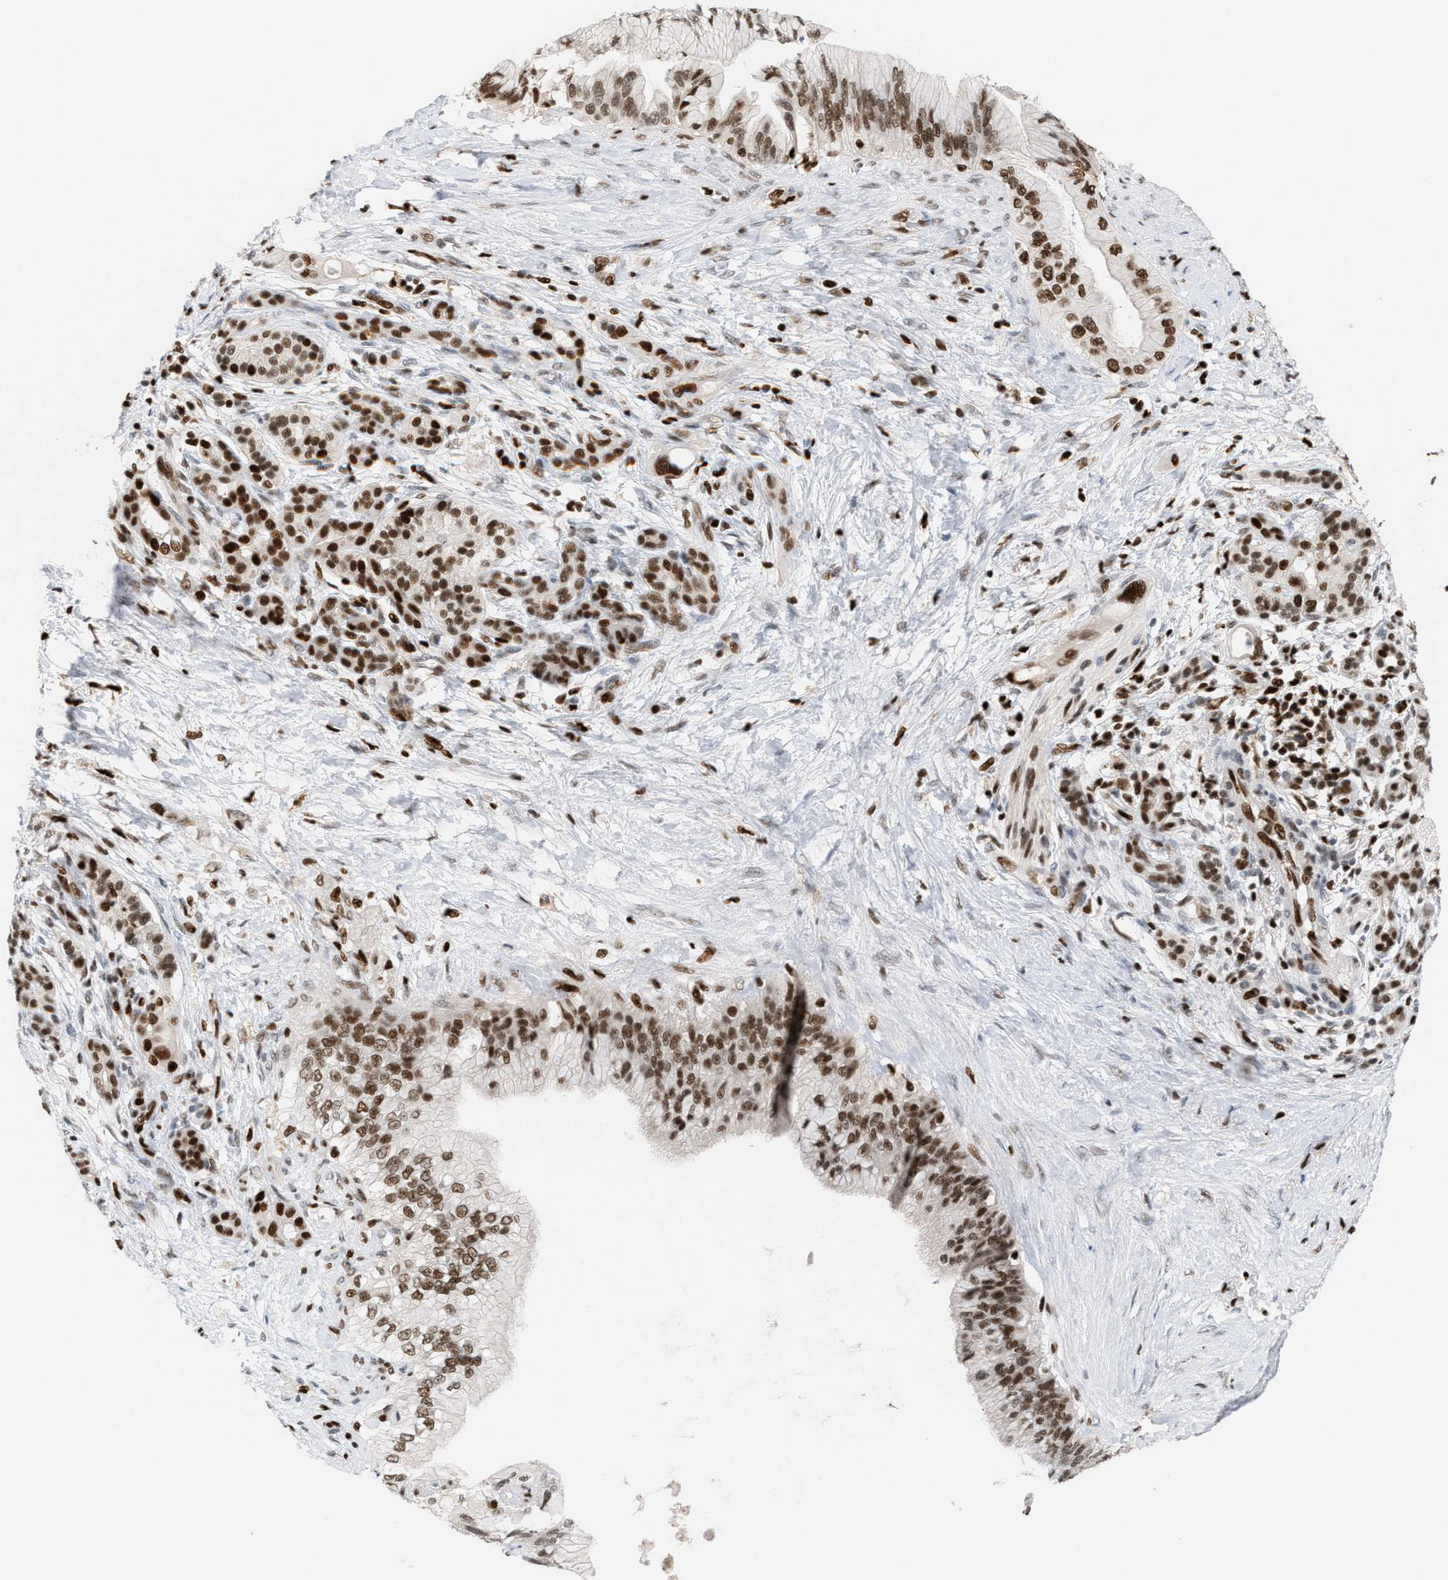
{"staining": {"intensity": "strong", "quantity": ">75%", "location": "nuclear"}, "tissue": "pancreatic cancer", "cell_type": "Tumor cells", "image_type": "cancer", "snomed": [{"axis": "morphology", "description": "Adenocarcinoma, NOS"}, {"axis": "topography", "description": "Pancreas"}], "caption": "Human pancreatic cancer stained for a protein (brown) exhibits strong nuclear positive positivity in approximately >75% of tumor cells.", "gene": "RNASEK-C17orf49", "patient": {"sex": "male", "age": 59}}